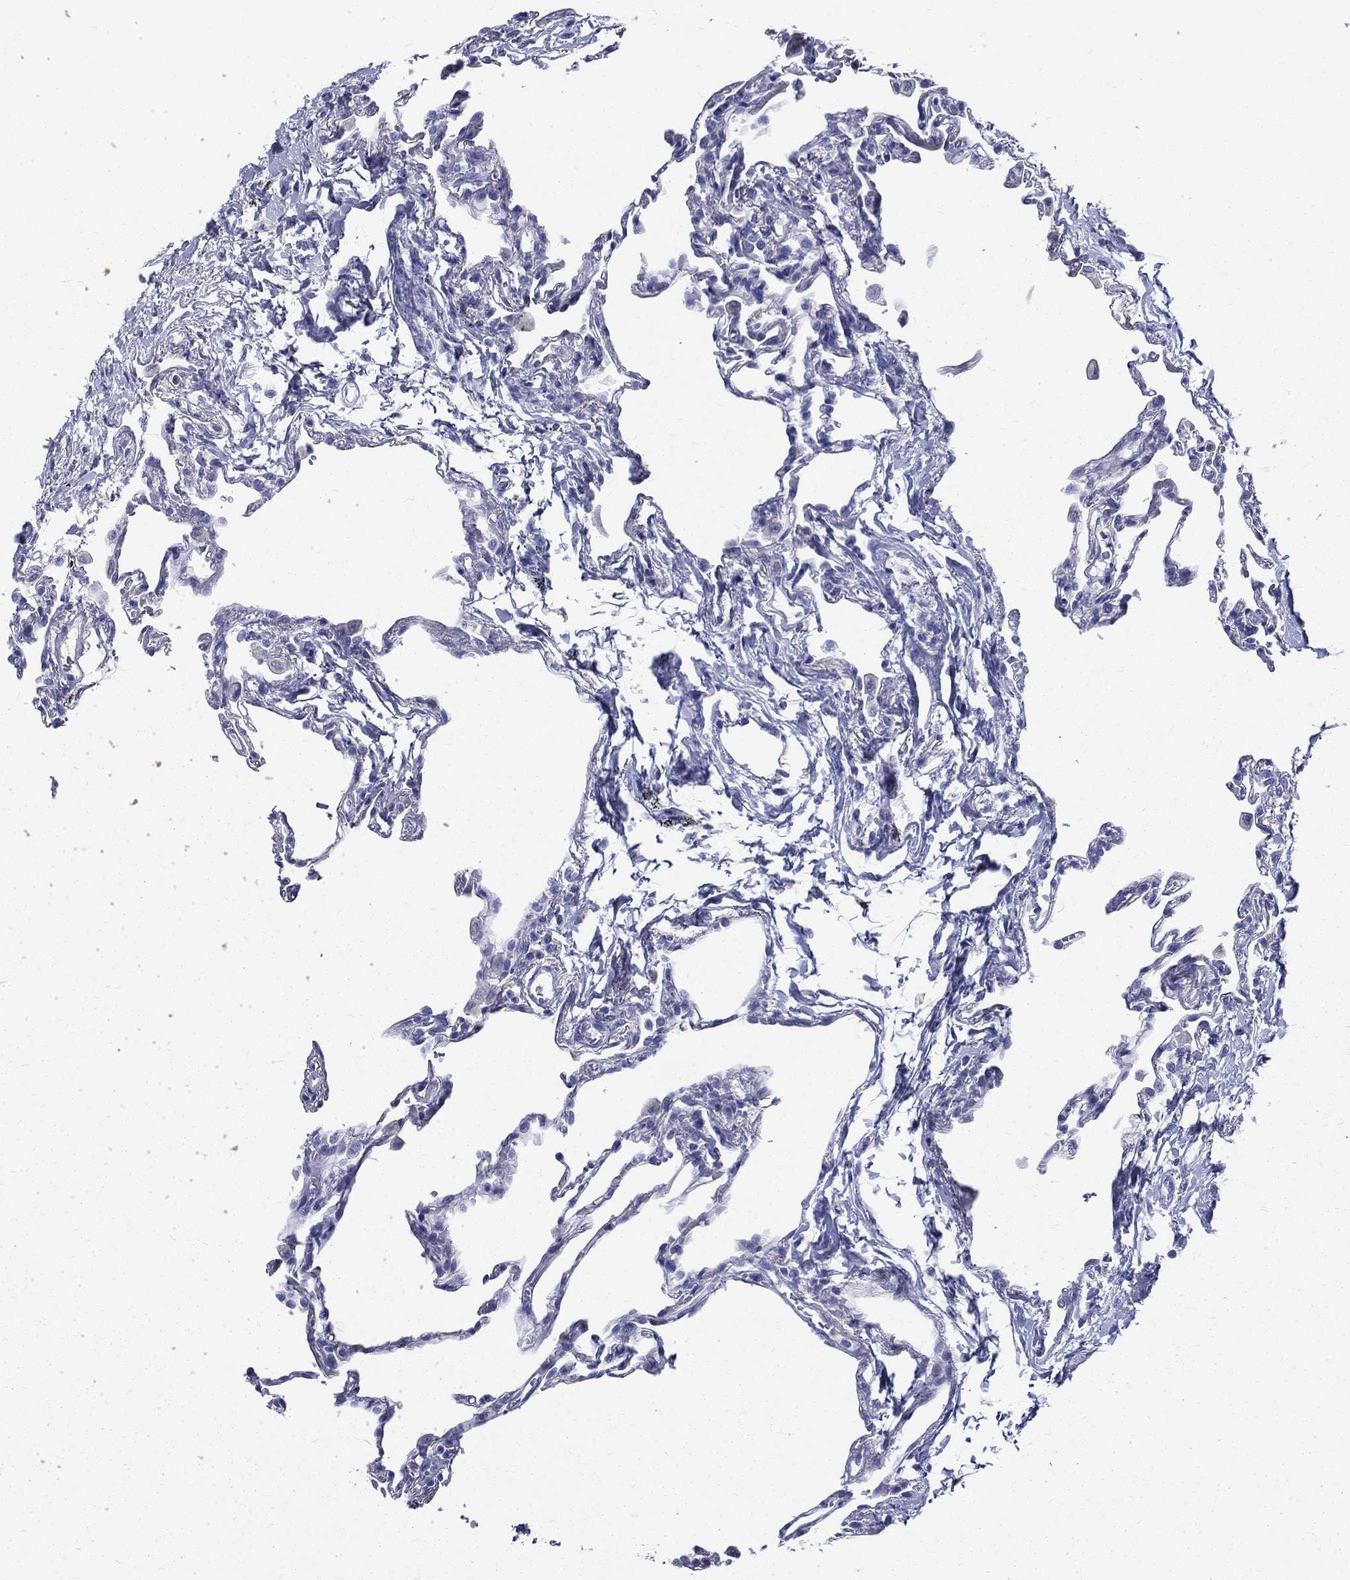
{"staining": {"intensity": "negative", "quantity": "none", "location": "none"}, "tissue": "lung", "cell_type": "Alveolar cells", "image_type": "normal", "snomed": [{"axis": "morphology", "description": "Normal tissue, NOS"}, {"axis": "topography", "description": "Lung"}], "caption": "Immunohistochemistry (IHC) image of unremarkable lung: human lung stained with DAB (3,3'-diaminobenzidine) shows no significant protein expression in alveolar cells.", "gene": "DEFB121", "patient": {"sex": "female", "age": 57}}